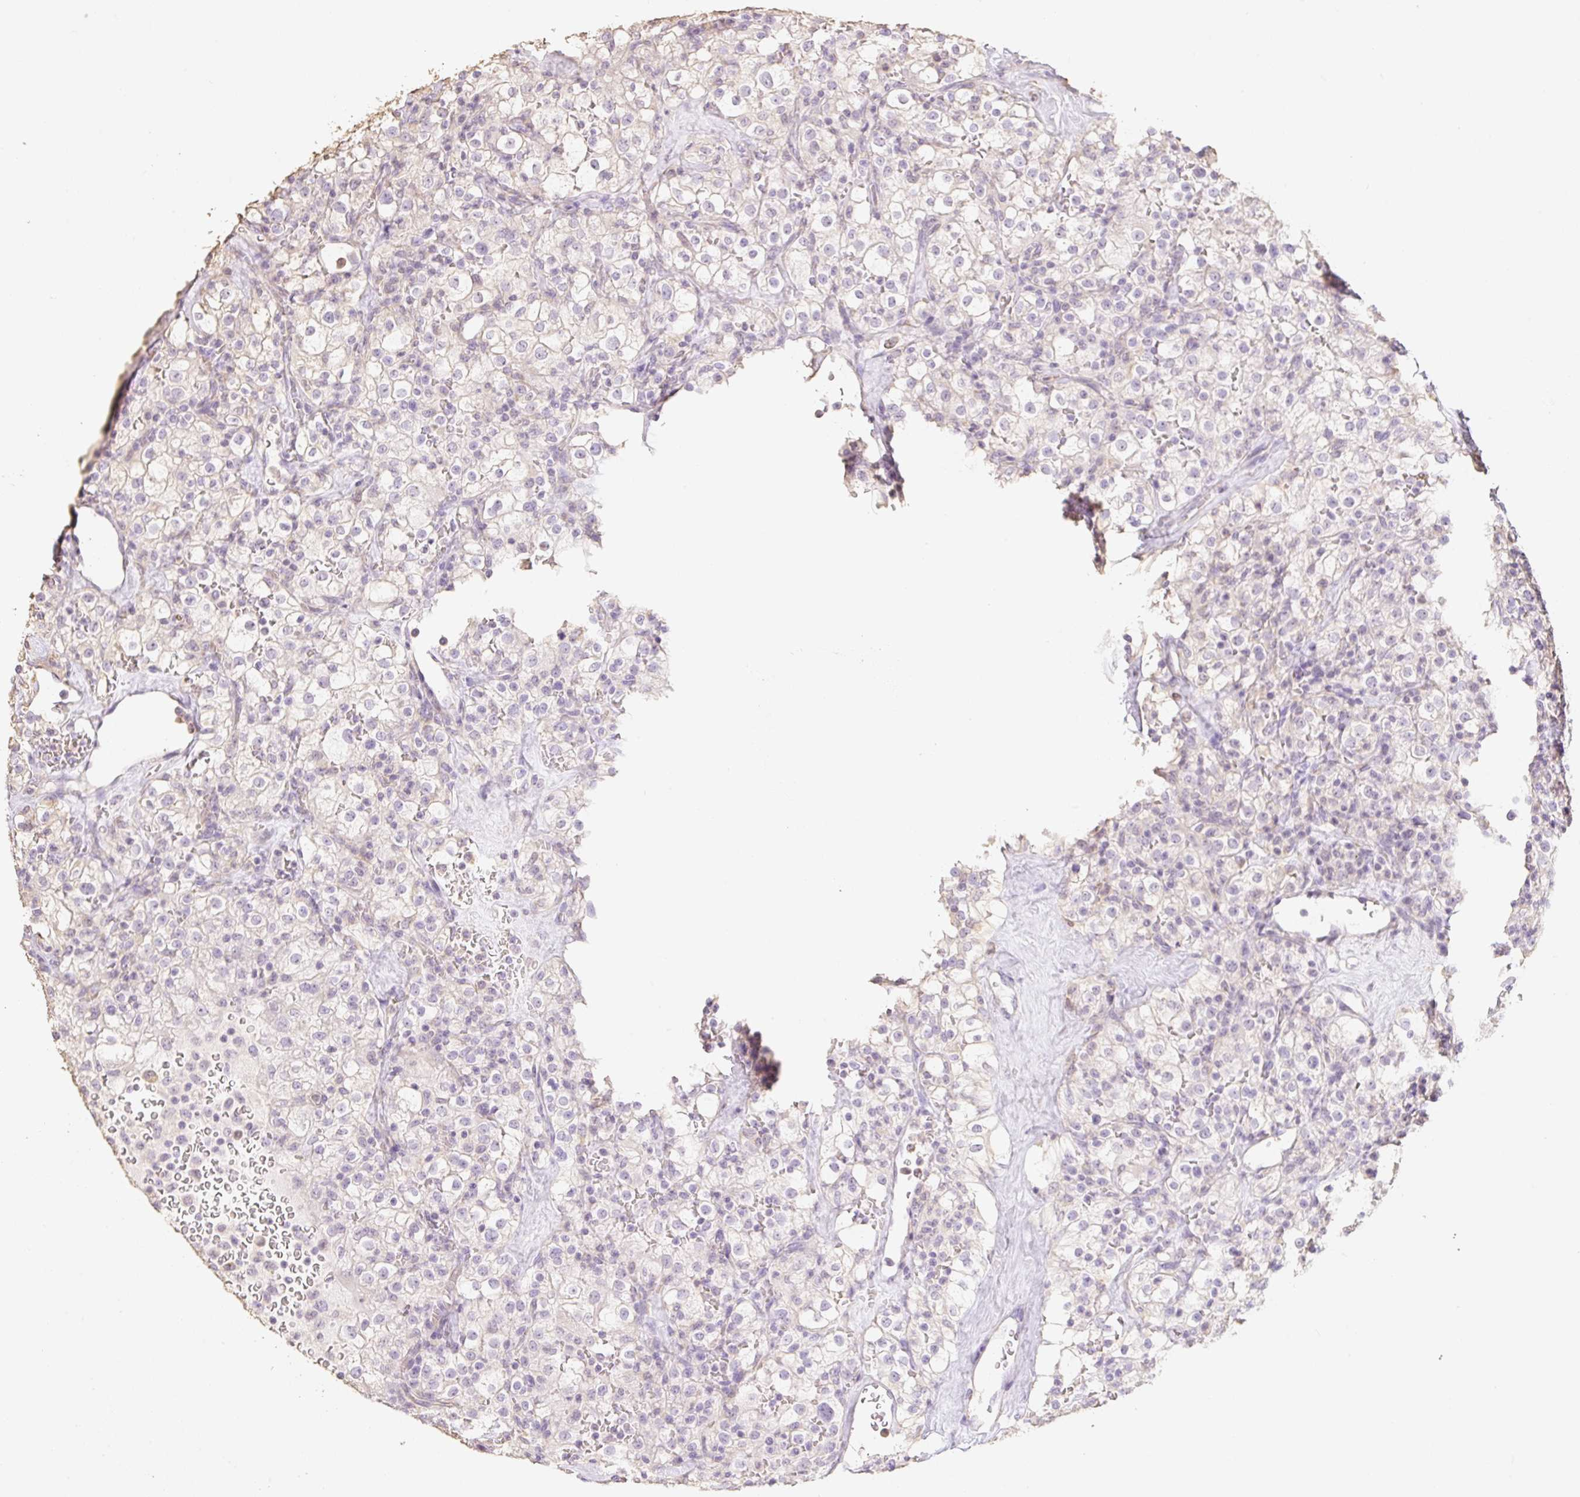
{"staining": {"intensity": "negative", "quantity": "none", "location": "none"}, "tissue": "renal cancer", "cell_type": "Tumor cells", "image_type": "cancer", "snomed": [{"axis": "morphology", "description": "Adenocarcinoma, NOS"}, {"axis": "topography", "description": "Kidney"}], "caption": "This is a micrograph of immunohistochemistry staining of renal cancer (adenocarcinoma), which shows no expression in tumor cells. The staining is performed using DAB (3,3'-diaminobenzidine) brown chromogen with nuclei counter-stained in using hematoxylin.", "gene": "MBOAT7", "patient": {"sex": "female", "age": 74}}